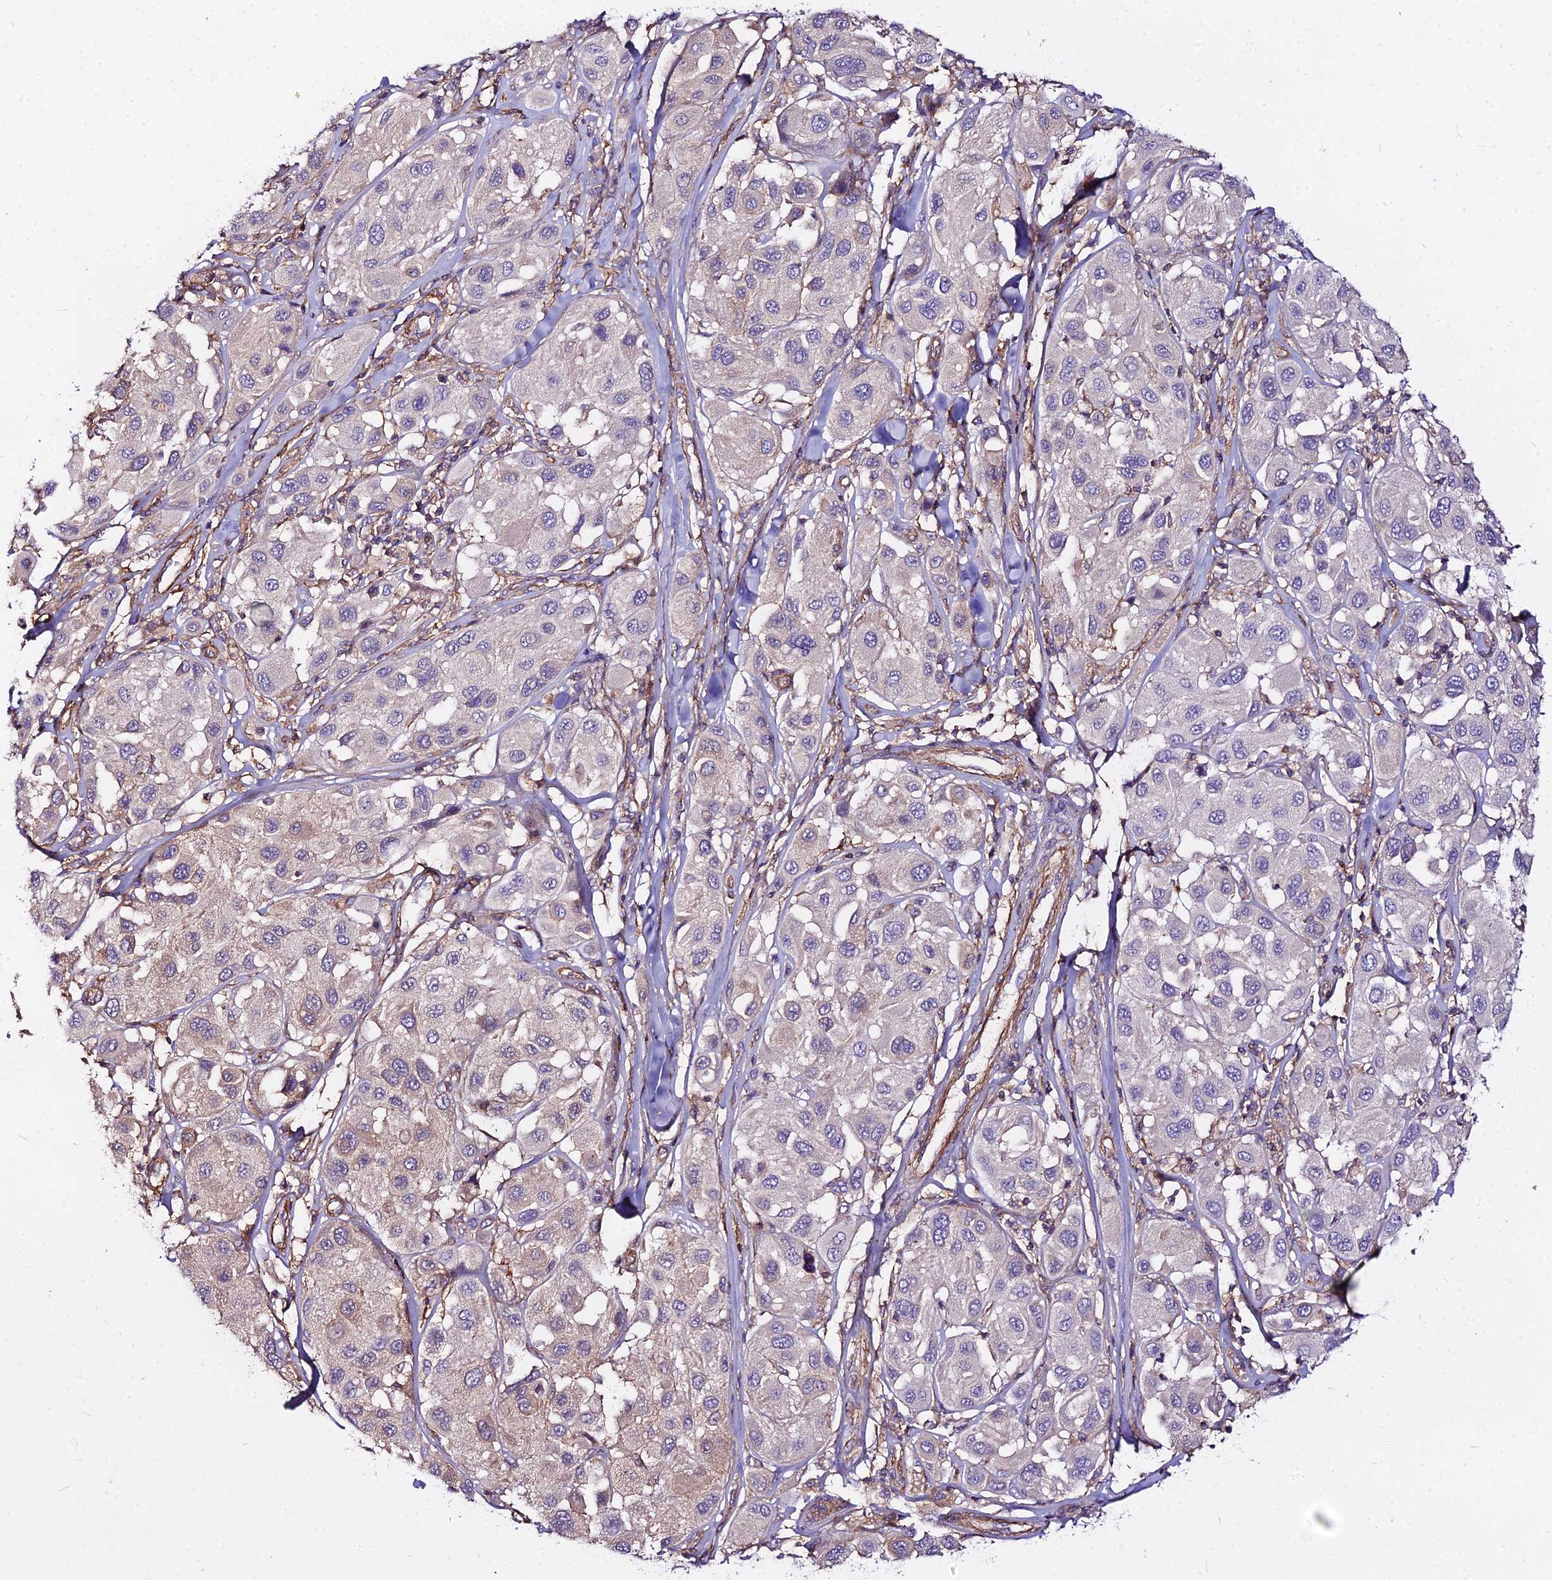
{"staining": {"intensity": "negative", "quantity": "none", "location": "none"}, "tissue": "melanoma", "cell_type": "Tumor cells", "image_type": "cancer", "snomed": [{"axis": "morphology", "description": "Malignant melanoma, Metastatic site"}, {"axis": "topography", "description": "Skin"}], "caption": "Immunohistochemical staining of human melanoma demonstrates no significant staining in tumor cells.", "gene": "GLYAT", "patient": {"sex": "male", "age": 41}}